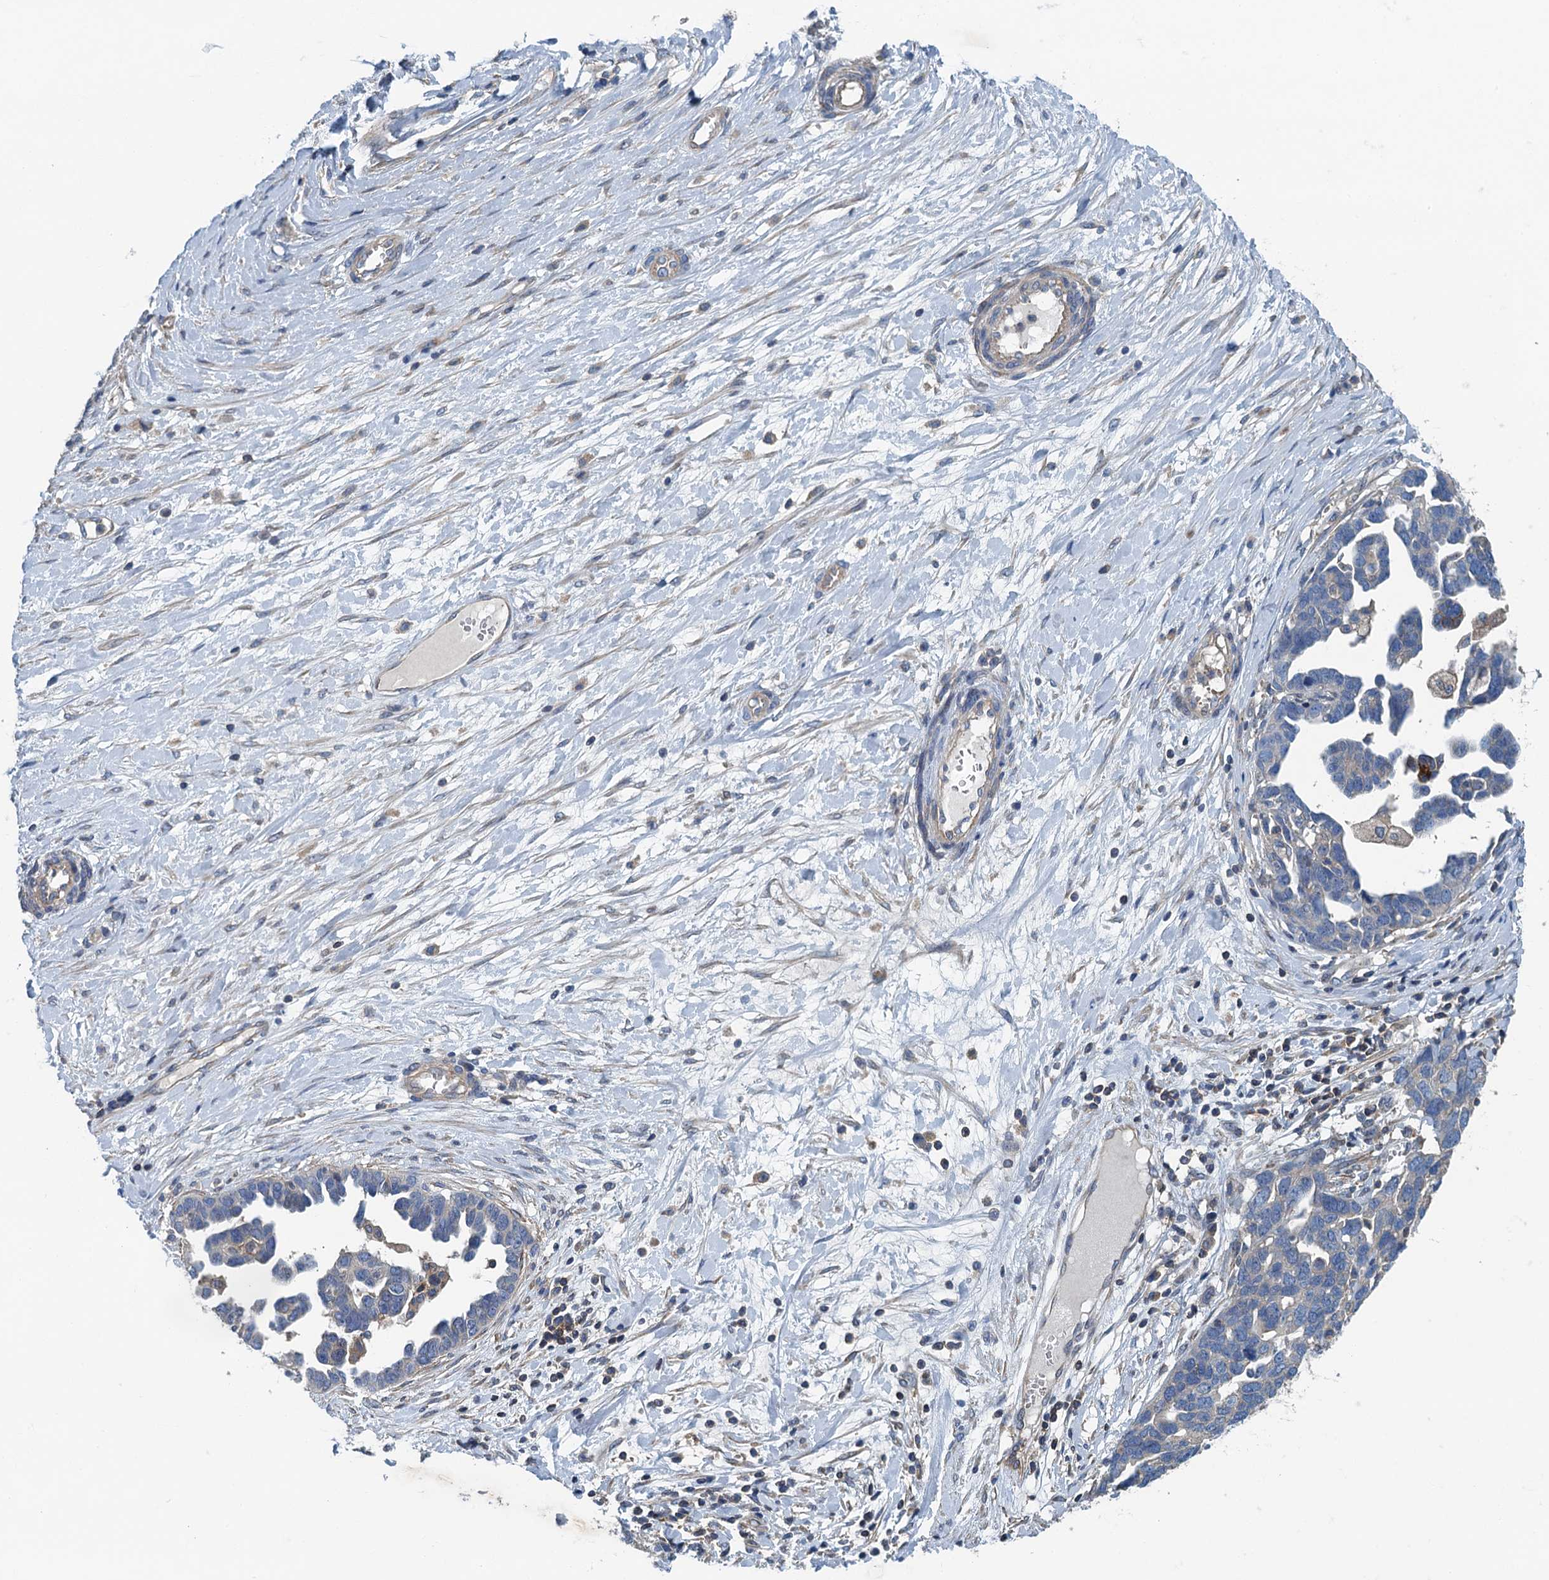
{"staining": {"intensity": "negative", "quantity": "none", "location": "none"}, "tissue": "ovarian cancer", "cell_type": "Tumor cells", "image_type": "cancer", "snomed": [{"axis": "morphology", "description": "Cystadenocarcinoma, serous, NOS"}, {"axis": "topography", "description": "Ovary"}], "caption": "Human serous cystadenocarcinoma (ovarian) stained for a protein using IHC demonstrates no staining in tumor cells.", "gene": "PPP1R14D", "patient": {"sex": "female", "age": 54}}